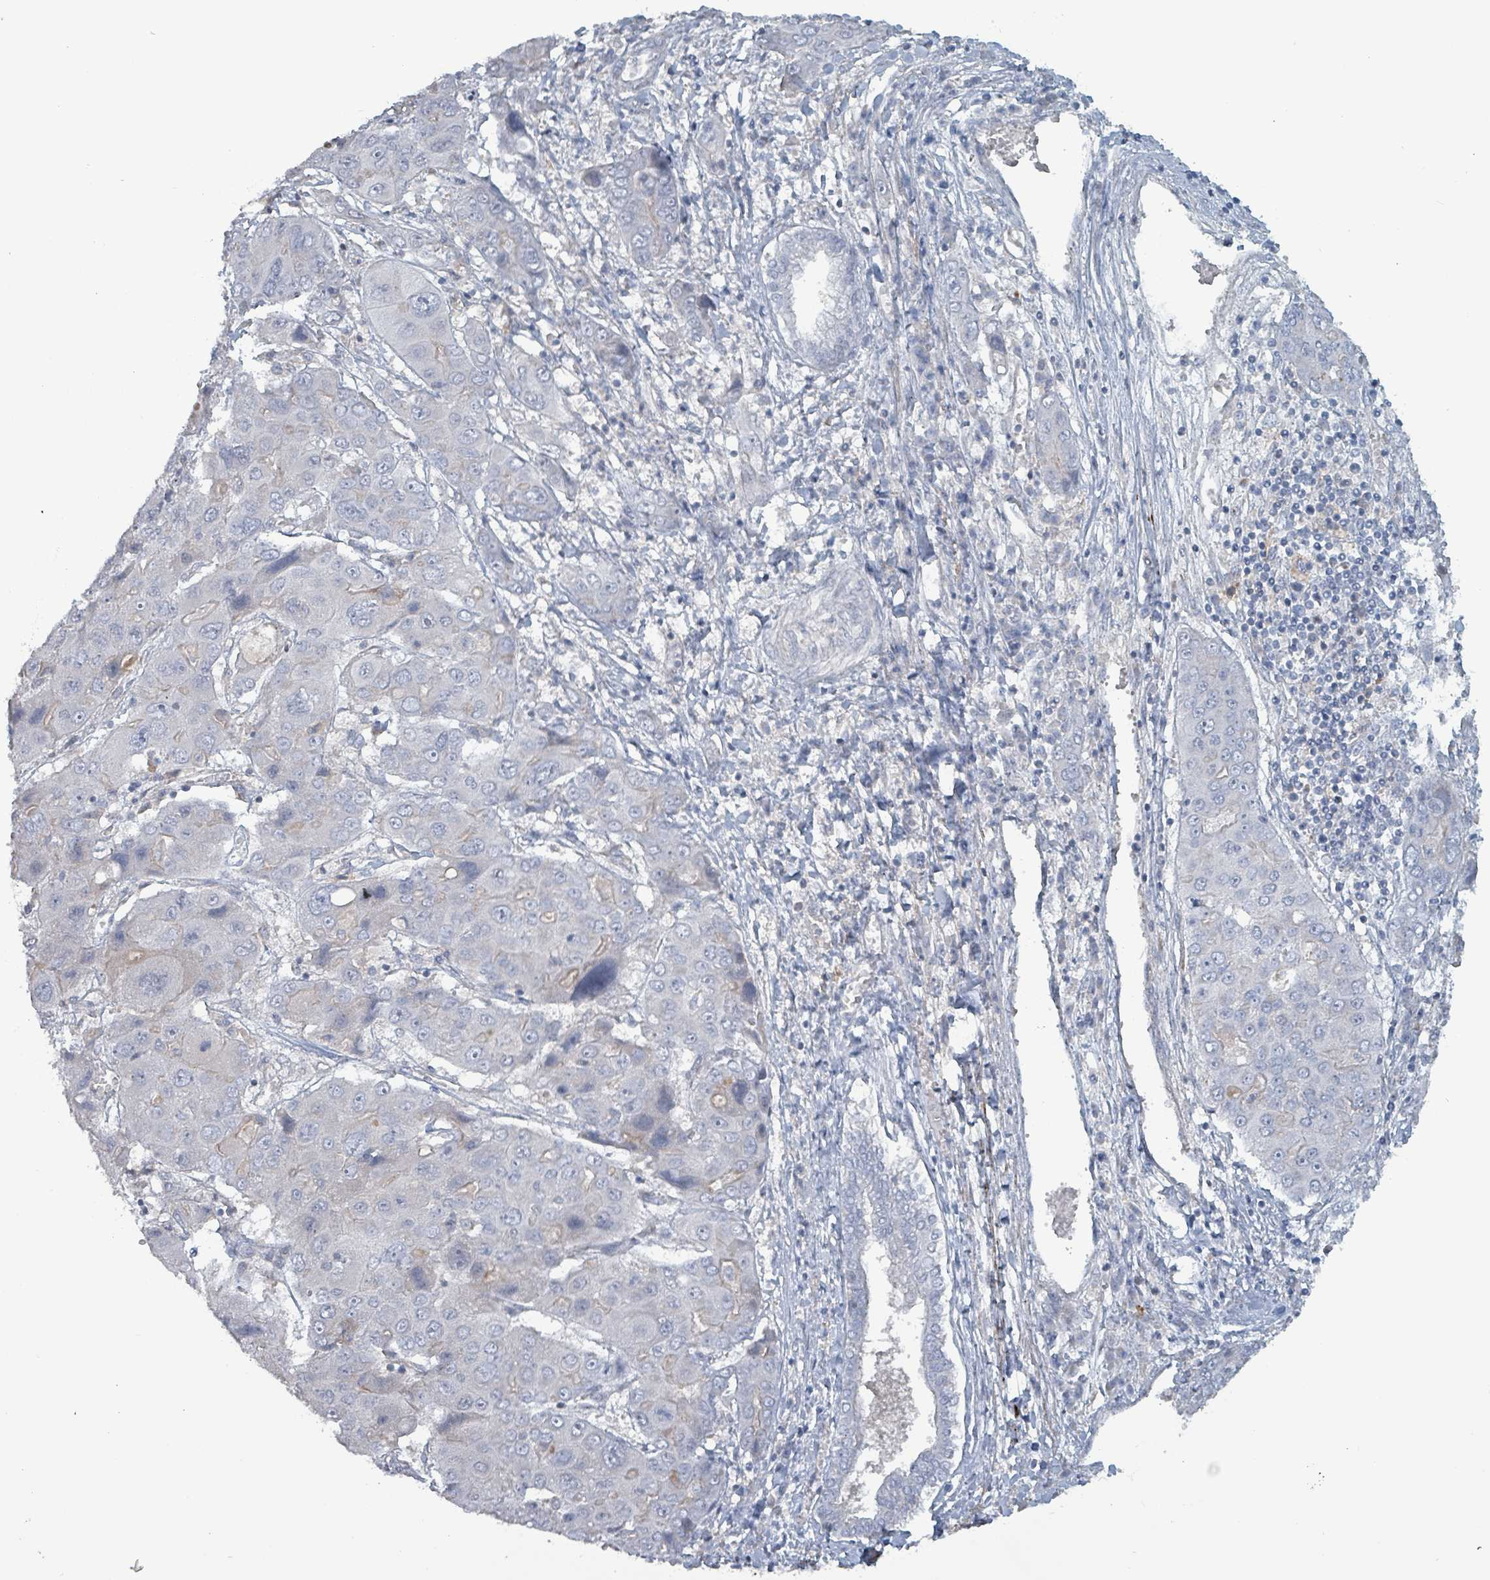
{"staining": {"intensity": "negative", "quantity": "none", "location": "none"}, "tissue": "liver cancer", "cell_type": "Tumor cells", "image_type": "cancer", "snomed": [{"axis": "morphology", "description": "Cholangiocarcinoma"}, {"axis": "topography", "description": "Liver"}], "caption": "There is no significant staining in tumor cells of liver cholangiocarcinoma. The staining was performed using DAB (3,3'-diaminobenzidine) to visualize the protein expression in brown, while the nuclei were stained in blue with hematoxylin (Magnification: 20x).", "gene": "TAAR5", "patient": {"sex": "male", "age": 67}}